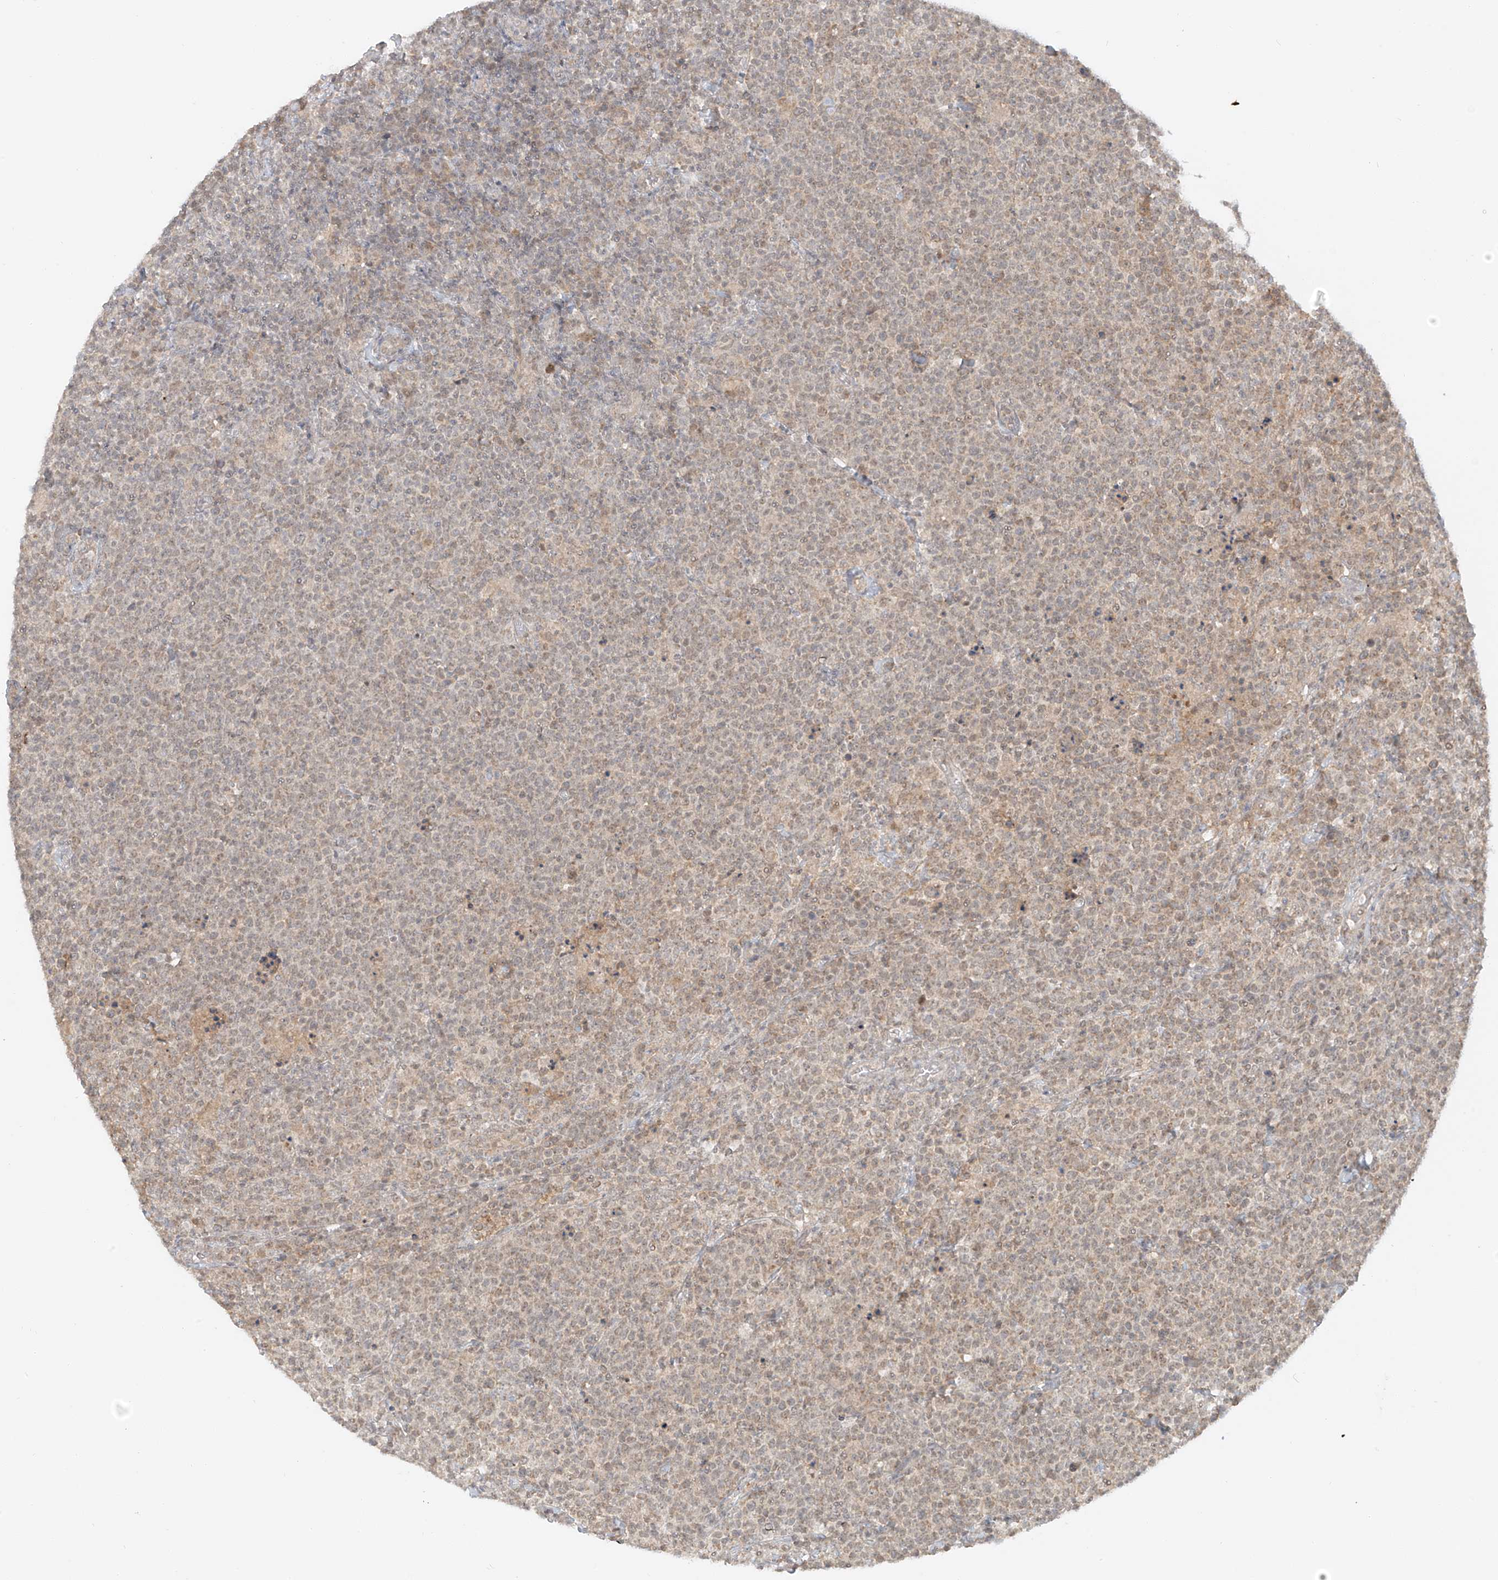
{"staining": {"intensity": "weak", "quantity": ">75%", "location": "cytoplasmic/membranous,nuclear"}, "tissue": "lymphoma", "cell_type": "Tumor cells", "image_type": "cancer", "snomed": [{"axis": "morphology", "description": "Malignant lymphoma, non-Hodgkin's type, High grade"}, {"axis": "topography", "description": "Lymph node"}], "caption": "High-grade malignant lymphoma, non-Hodgkin's type tissue shows weak cytoplasmic/membranous and nuclear expression in approximately >75% of tumor cells, visualized by immunohistochemistry. (DAB (3,3'-diaminobenzidine) IHC, brown staining for protein, blue staining for nuclei).", "gene": "MIPEP", "patient": {"sex": "male", "age": 61}}